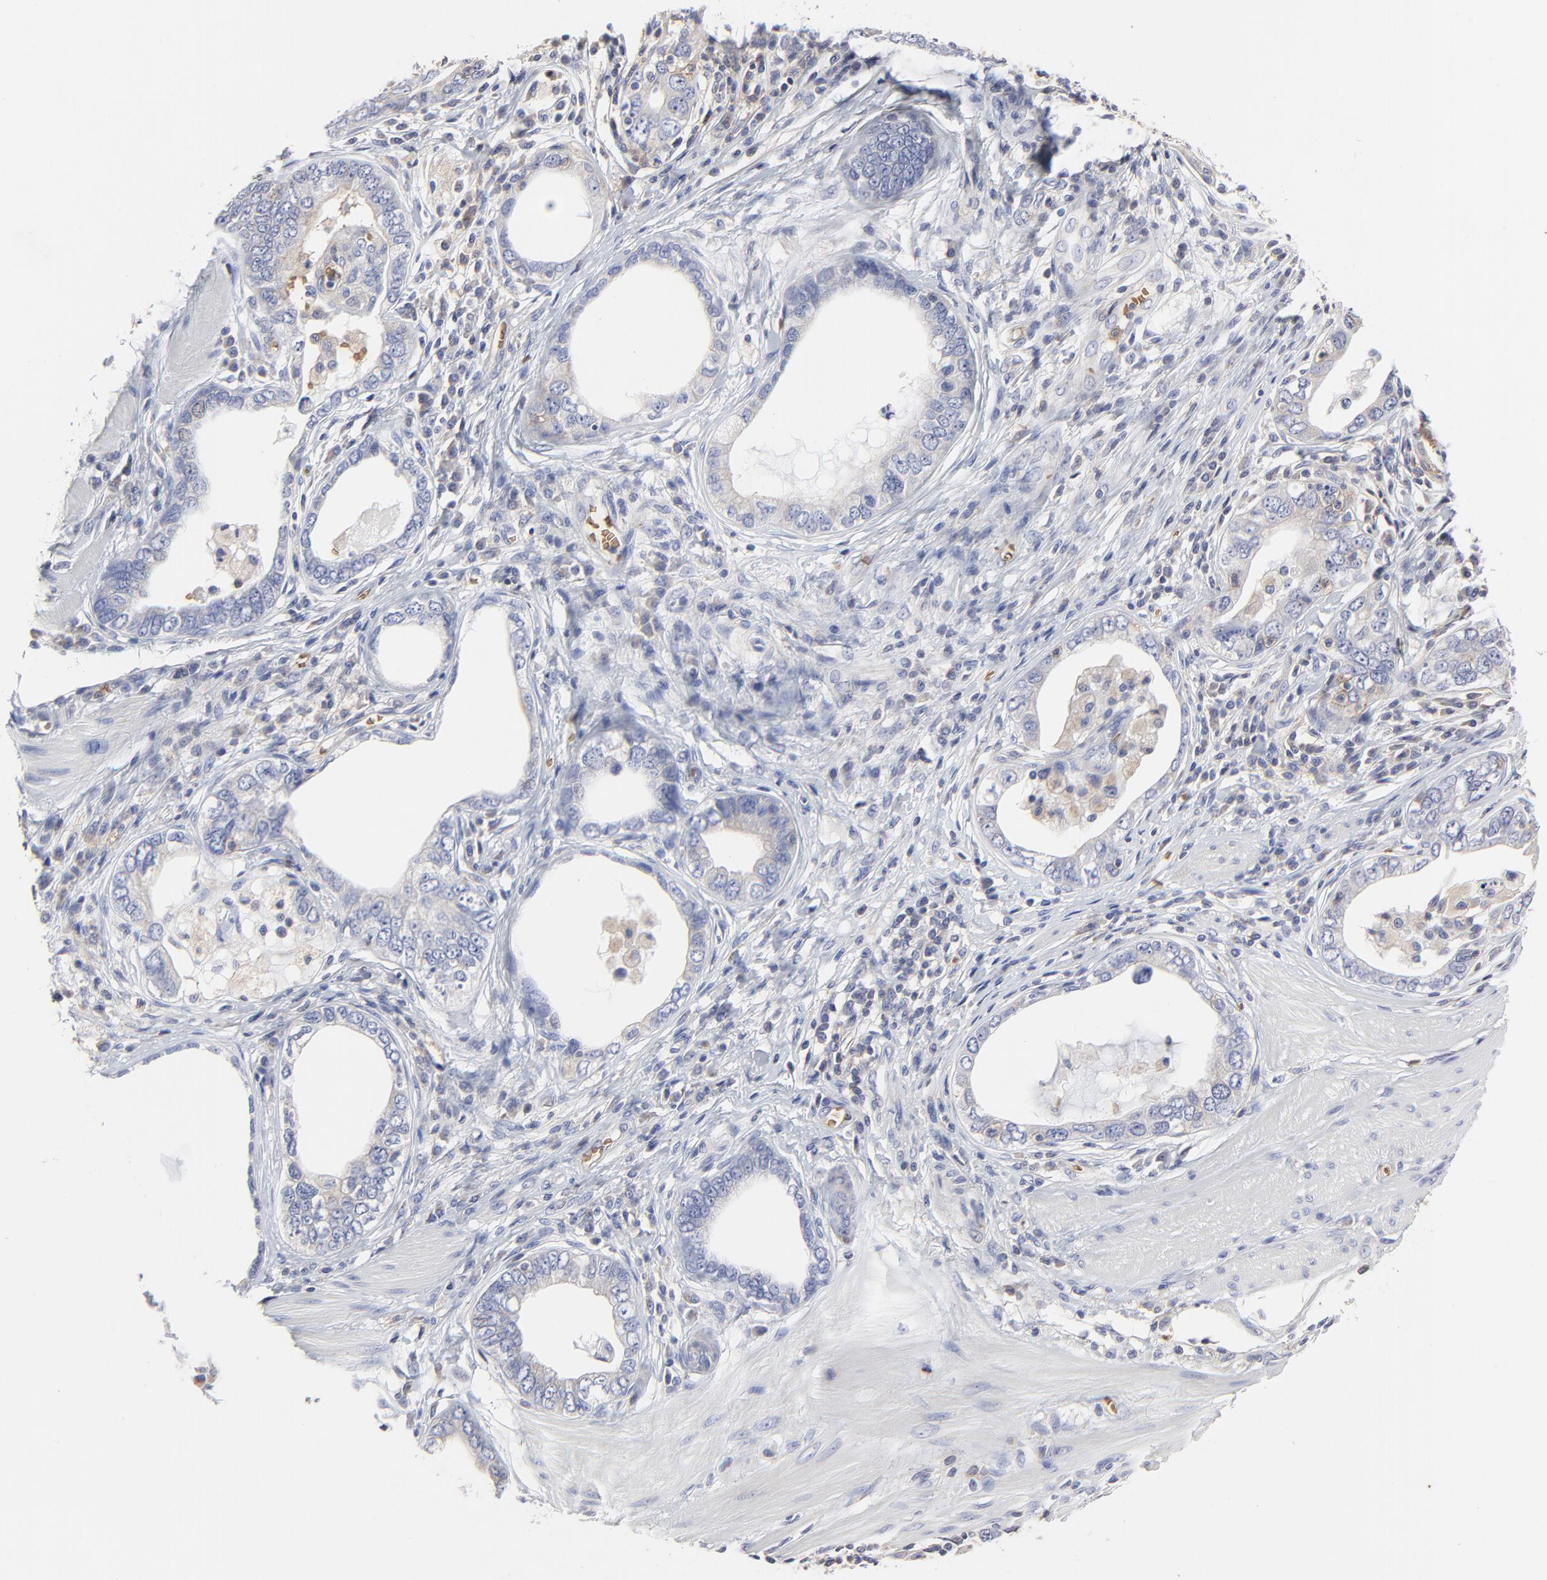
{"staining": {"intensity": "negative", "quantity": "none", "location": "none"}, "tissue": "stomach cancer", "cell_type": "Tumor cells", "image_type": "cancer", "snomed": [{"axis": "morphology", "description": "Adenocarcinoma, NOS"}, {"axis": "topography", "description": "Stomach, lower"}], "caption": "An immunohistochemistry image of adenocarcinoma (stomach) is shown. There is no staining in tumor cells of adenocarcinoma (stomach). The staining is performed using DAB (3,3'-diaminobenzidine) brown chromogen with nuclei counter-stained in using hematoxylin.", "gene": "PAG1", "patient": {"sex": "female", "age": 93}}